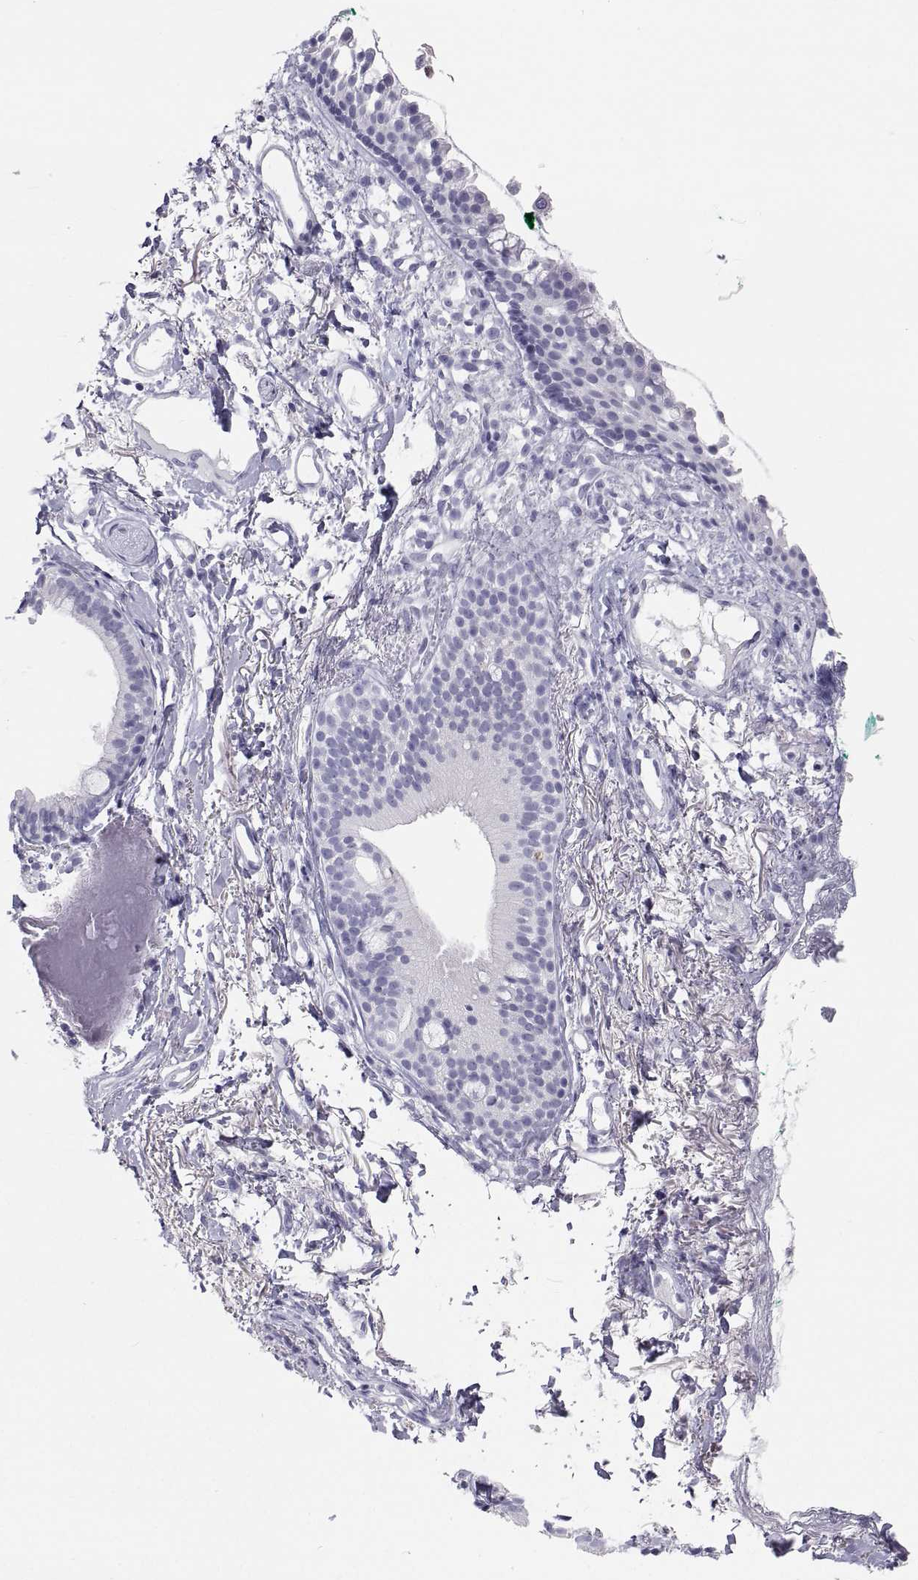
{"staining": {"intensity": "negative", "quantity": "none", "location": "none"}, "tissue": "nasopharynx", "cell_type": "Respiratory epithelial cells", "image_type": "normal", "snomed": [{"axis": "morphology", "description": "Normal tissue, NOS"}, {"axis": "morphology", "description": "Basal cell carcinoma"}, {"axis": "topography", "description": "Cartilage tissue"}, {"axis": "topography", "description": "Nasopharynx"}, {"axis": "topography", "description": "Oral tissue"}], "caption": "DAB immunohistochemical staining of benign nasopharynx exhibits no significant positivity in respiratory epithelial cells. (Brightfield microscopy of DAB (3,3'-diaminobenzidine) immunohistochemistry (IHC) at high magnification).", "gene": "SFTPB", "patient": {"sex": "female", "age": 77}}